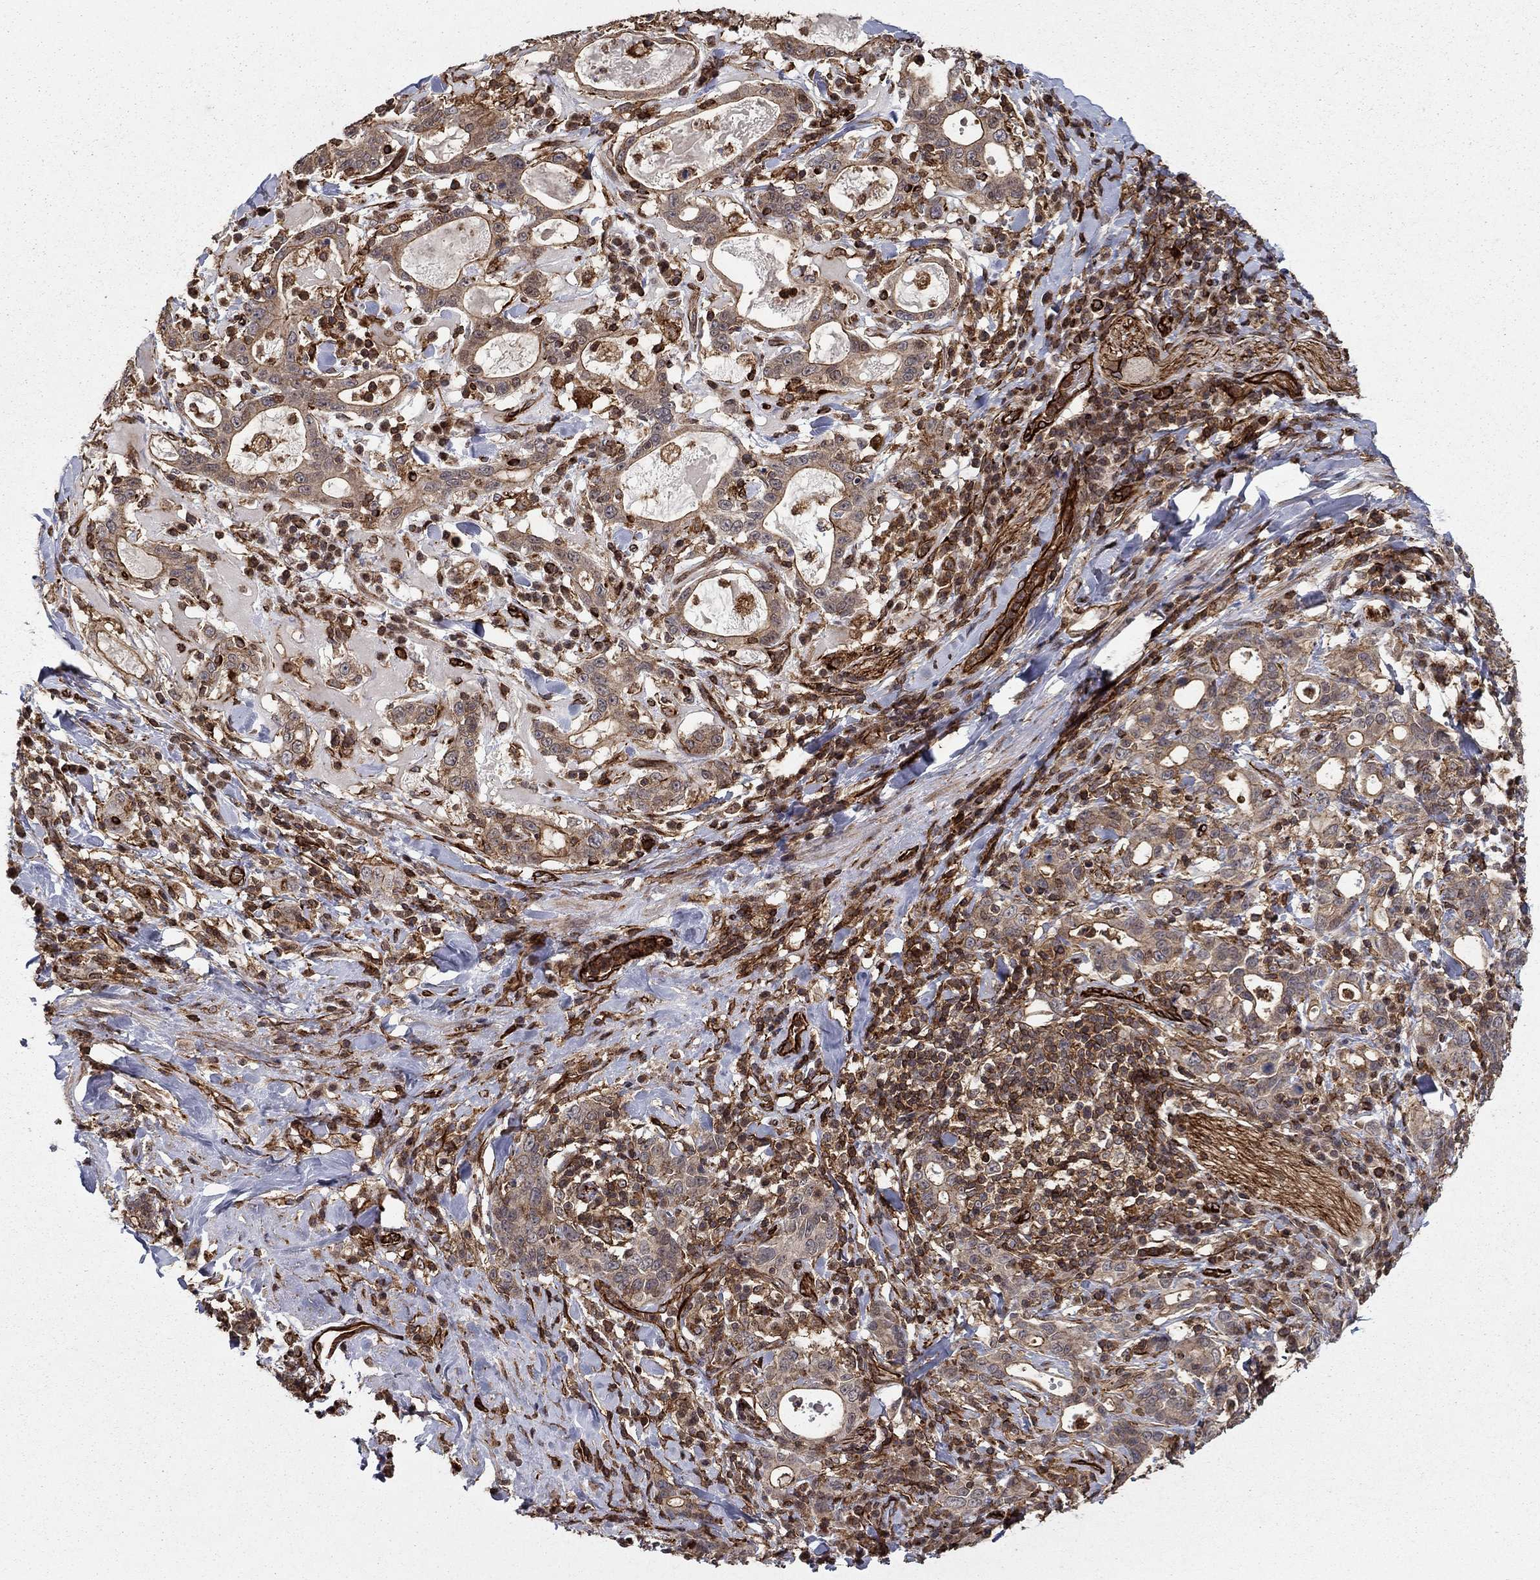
{"staining": {"intensity": "weak", "quantity": "25%-75%", "location": "cytoplasmic/membranous"}, "tissue": "stomach cancer", "cell_type": "Tumor cells", "image_type": "cancer", "snomed": [{"axis": "morphology", "description": "Adenocarcinoma, NOS"}, {"axis": "topography", "description": "Stomach"}], "caption": "Tumor cells reveal weak cytoplasmic/membranous expression in approximately 25%-75% of cells in adenocarcinoma (stomach).", "gene": "ADM", "patient": {"sex": "male", "age": 79}}